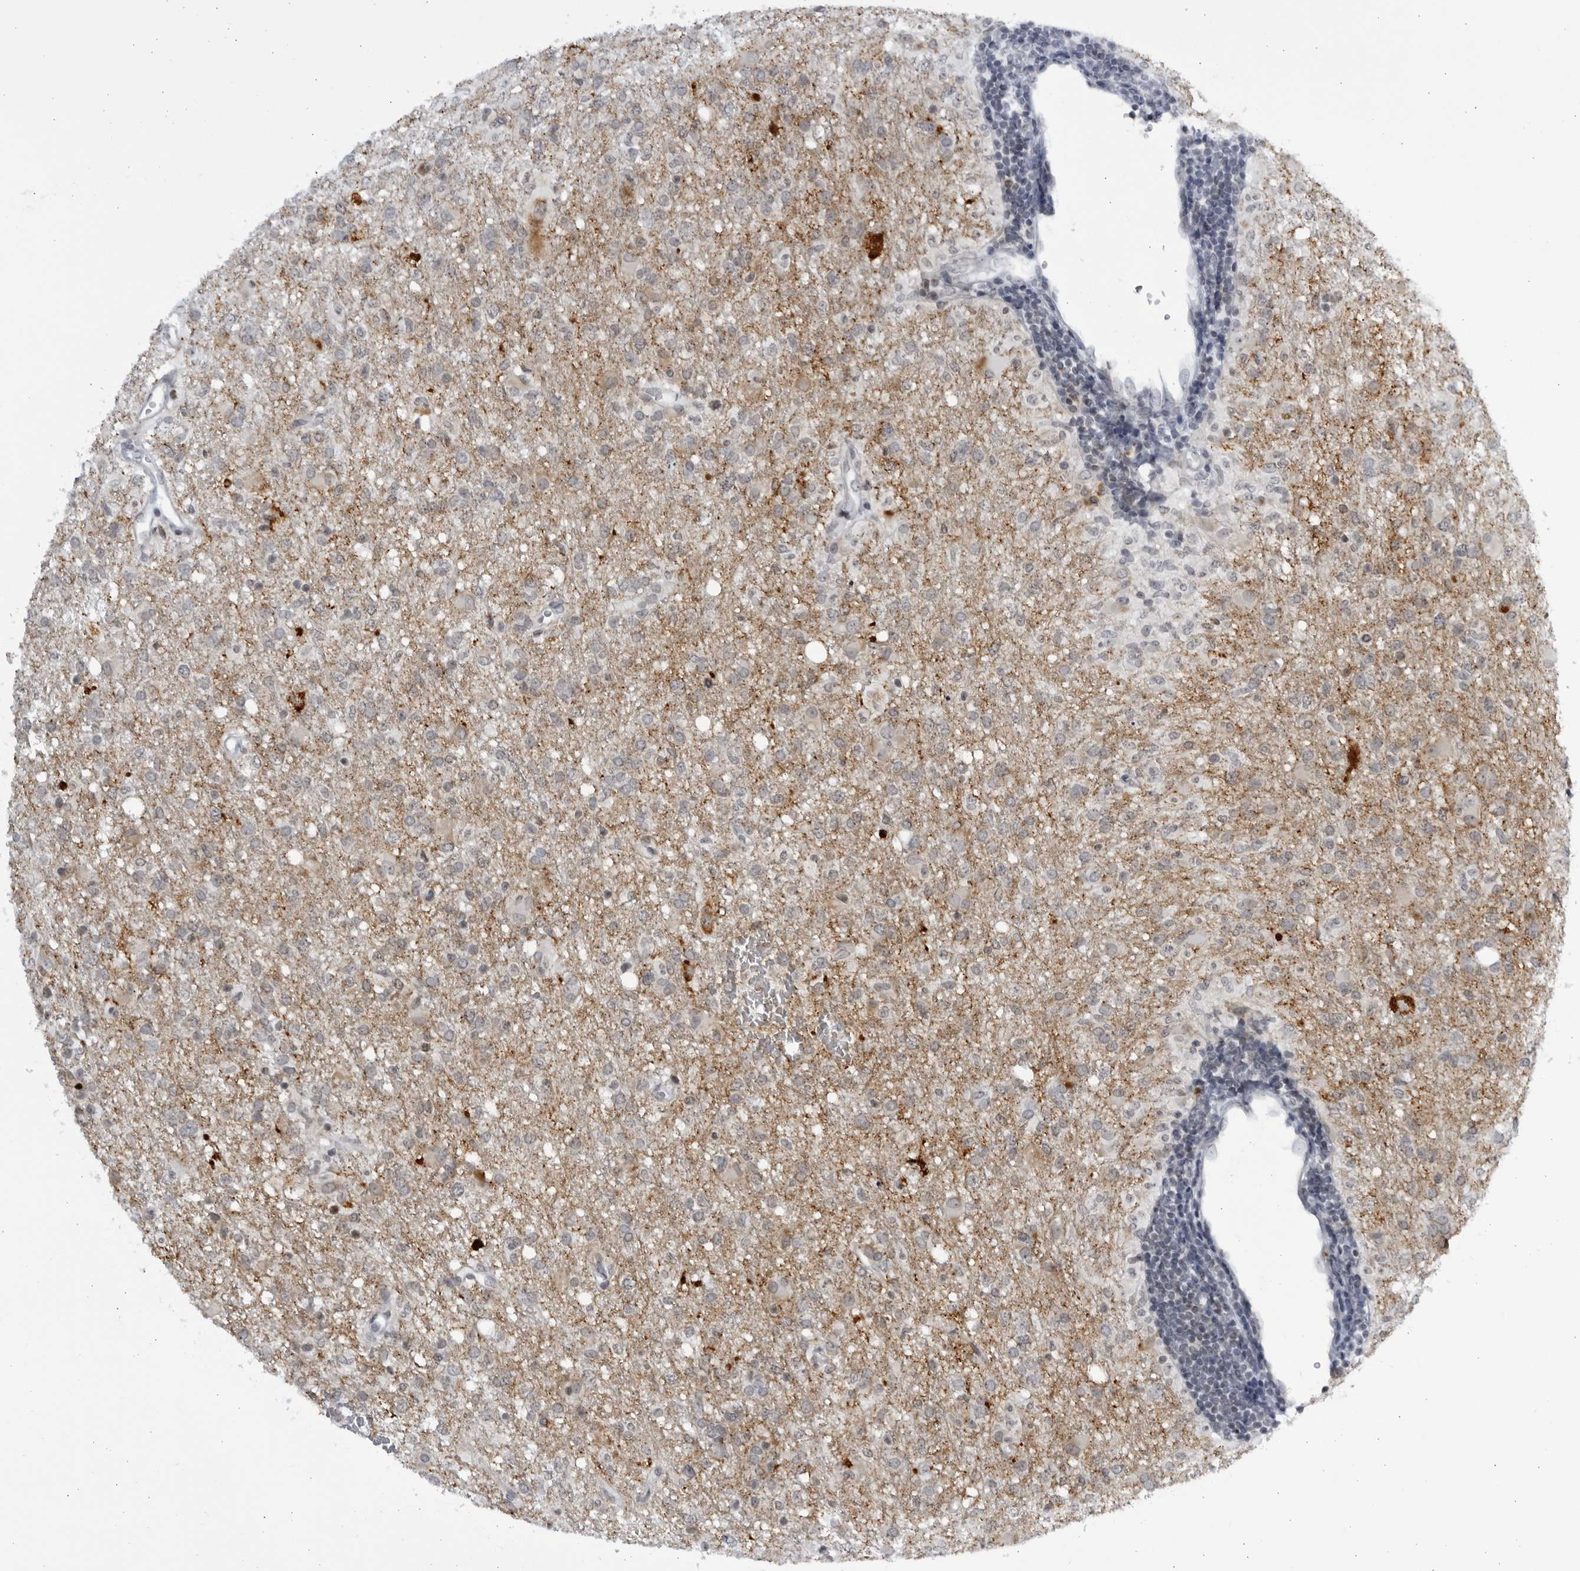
{"staining": {"intensity": "weak", "quantity": ">75%", "location": "cytoplasmic/membranous"}, "tissue": "glioma", "cell_type": "Tumor cells", "image_type": "cancer", "snomed": [{"axis": "morphology", "description": "Glioma, malignant, High grade"}, {"axis": "topography", "description": "Brain"}], "caption": "Tumor cells show low levels of weak cytoplasmic/membranous positivity in about >75% of cells in human malignant glioma (high-grade).", "gene": "SLC25A22", "patient": {"sex": "female", "age": 57}}